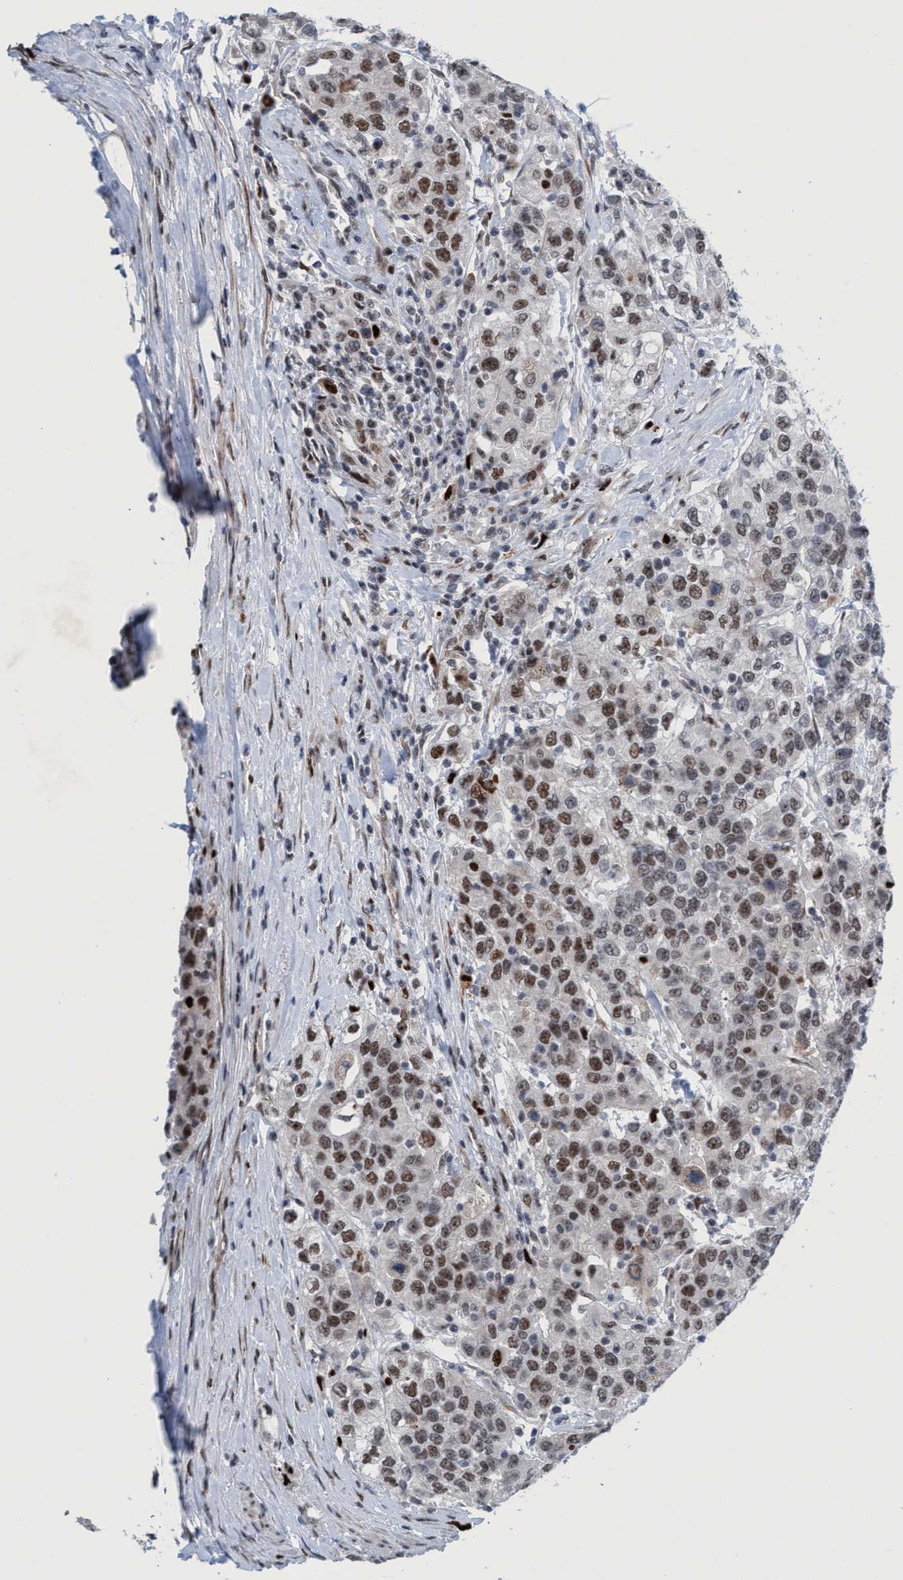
{"staining": {"intensity": "moderate", "quantity": ">75%", "location": "nuclear"}, "tissue": "urothelial cancer", "cell_type": "Tumor cells", "image_type": "cancer", "snomed": [{"axis": "morphology", "description": "Urothelial carcinoma, High grade"}, {"axis": "topography", "description": "Urinary bladder"}], "caption": "High-grade urothelial carcinoma stained for a protein shows moderate nuclear positivity in tumor cells.", "gene": "CWC27", "patient": {"sex": "female", "age": 80}}